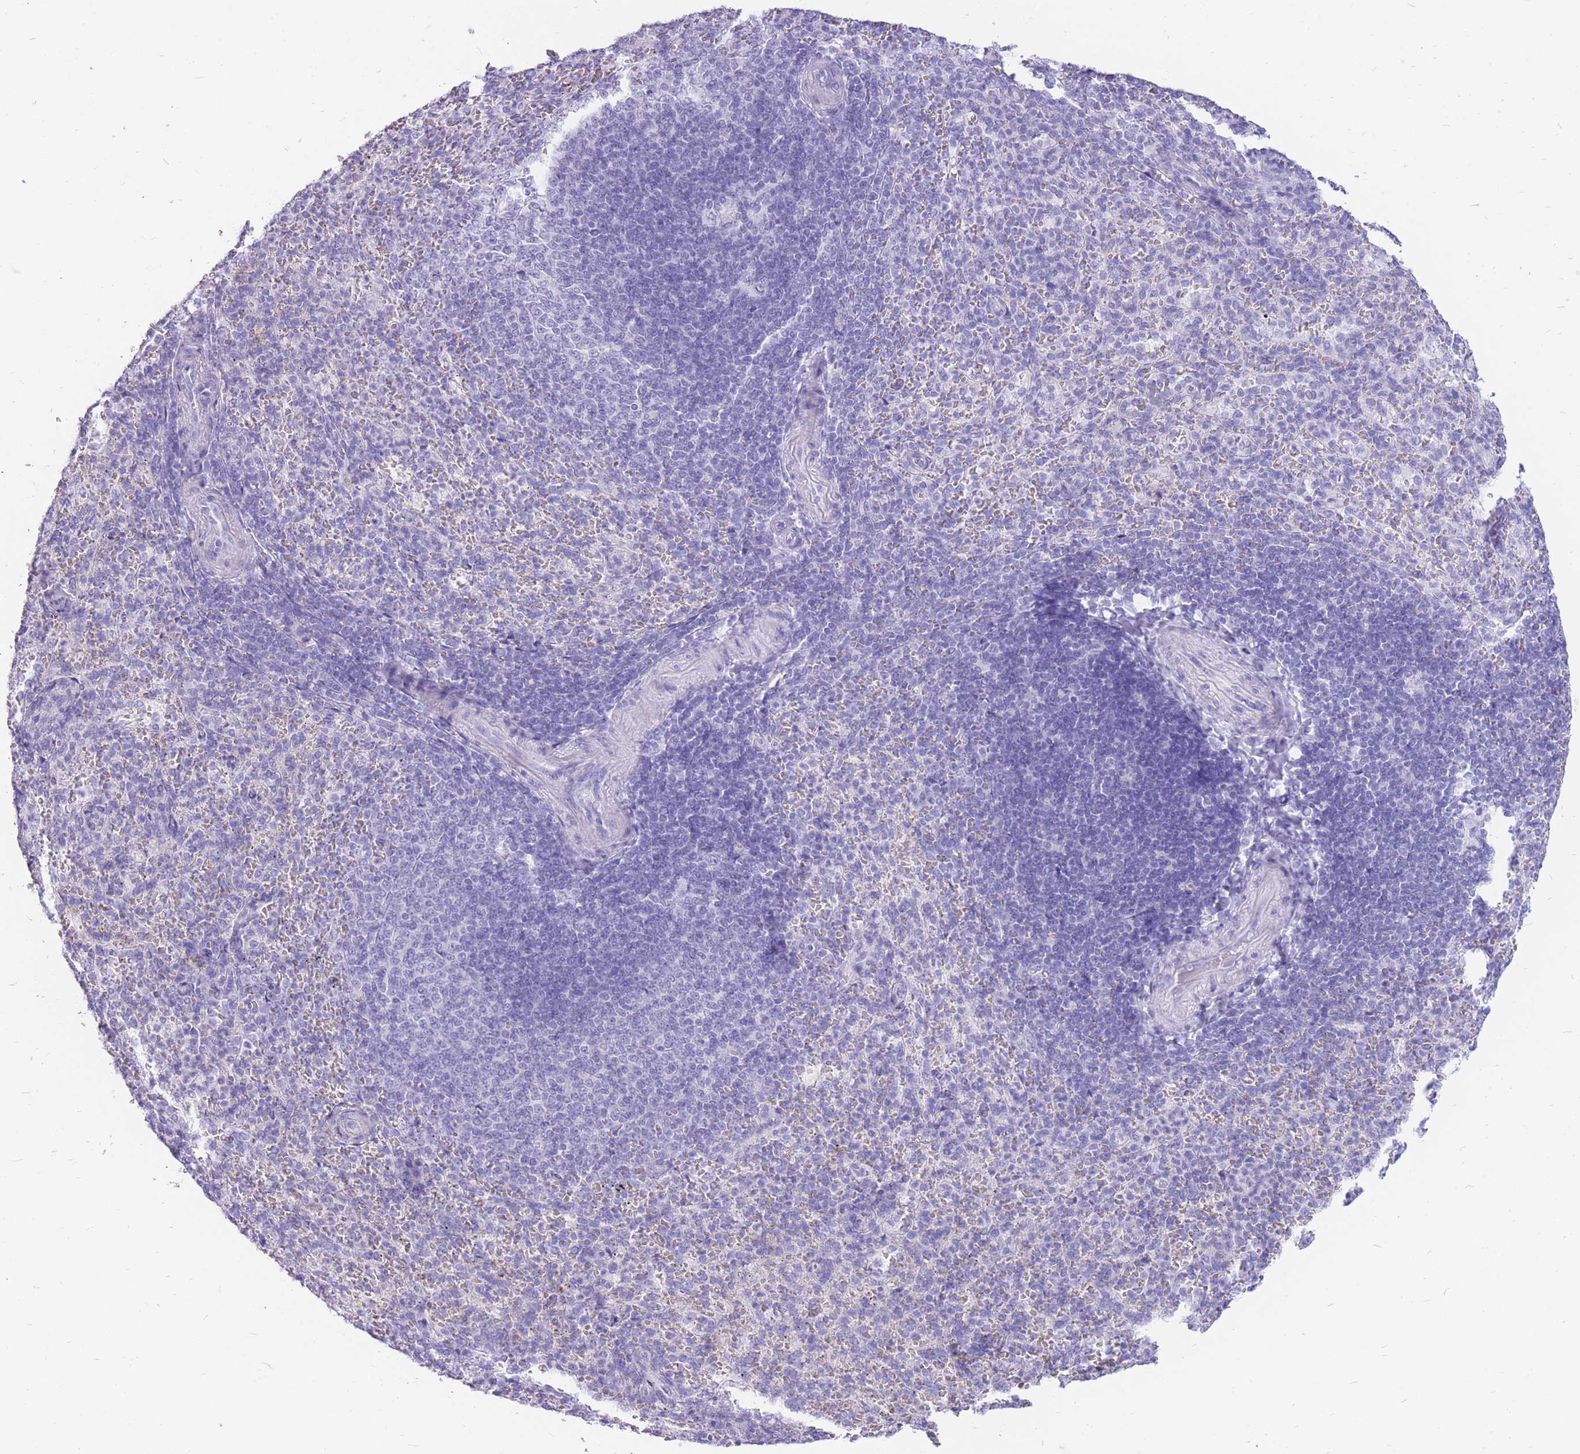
{"staining": {"intensity": "negative", "quantity": "none", "location": "none"}, "tissue": "spleen", "cell_type": "Cells in red pulp", "image_type": "normal", "snomed": [{"axis": "morphology", "description": "Normal tissue, NOS"}, {"axis": "topography", "description": "Spleen"}], "caption": "Human spleen stained for a protein using immunohistochemistry demonstrates no expression in cells in red pulp.", "gene": "CYP21A2", "patient": {"sex": "female", "age": 21}}